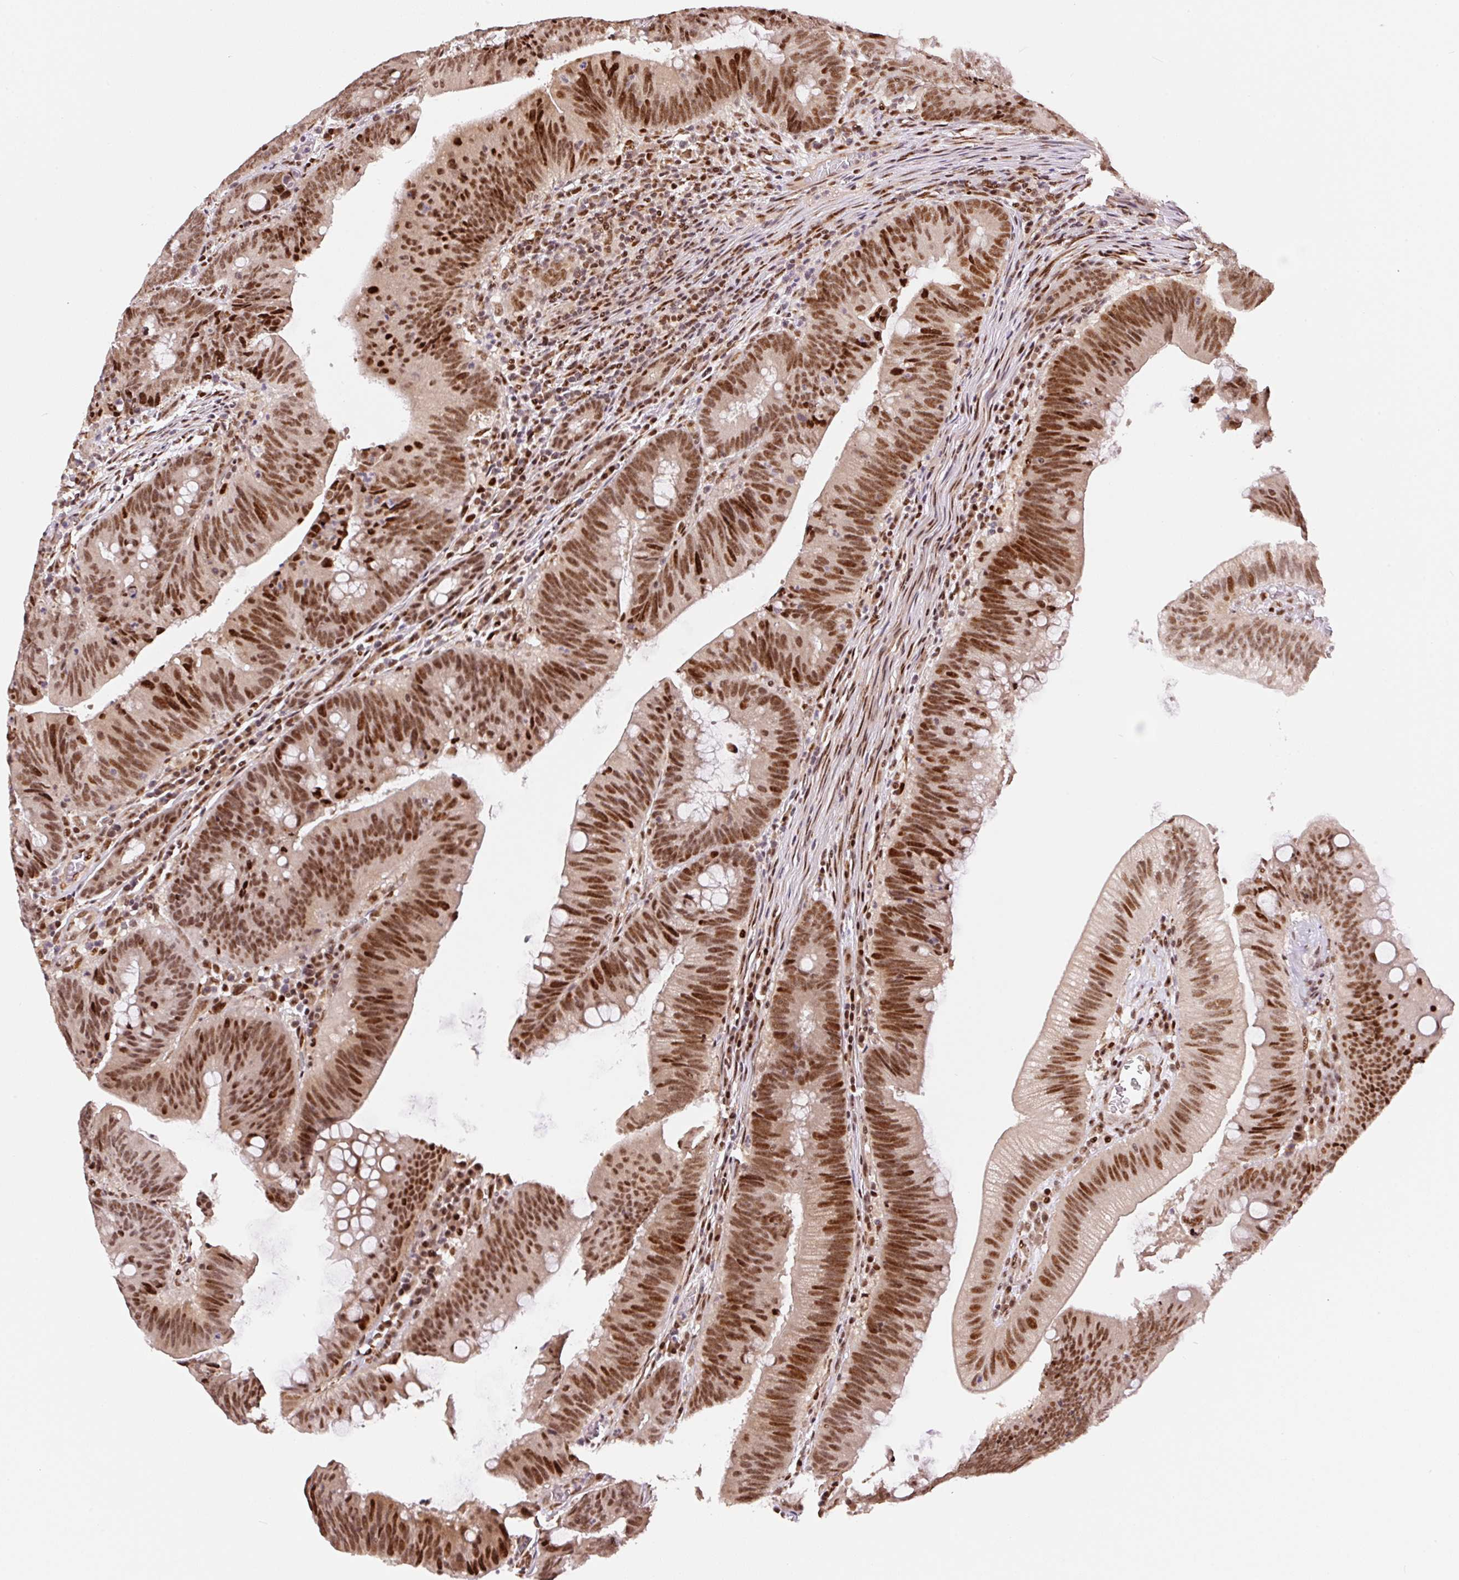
{"staining": {"intensity": "strong", "quantity": ">75%", "location": "nuclear"}, "tissue": "colorectal cancer", "cell_type": "Tumor cells", "image_type": "cancer", "snomed": [{"axis": "morphology", "description": "Adenocarcinoma, NOS"}, {"axis": "topography", "description": "Colon"}], "caption": "Tumor cells reveal strong nuclear positivity in about >75% of cells in colorectal adenocarcinoma.", "gene": "INTS8", "patient": {"sex": "female", "age": 87}}